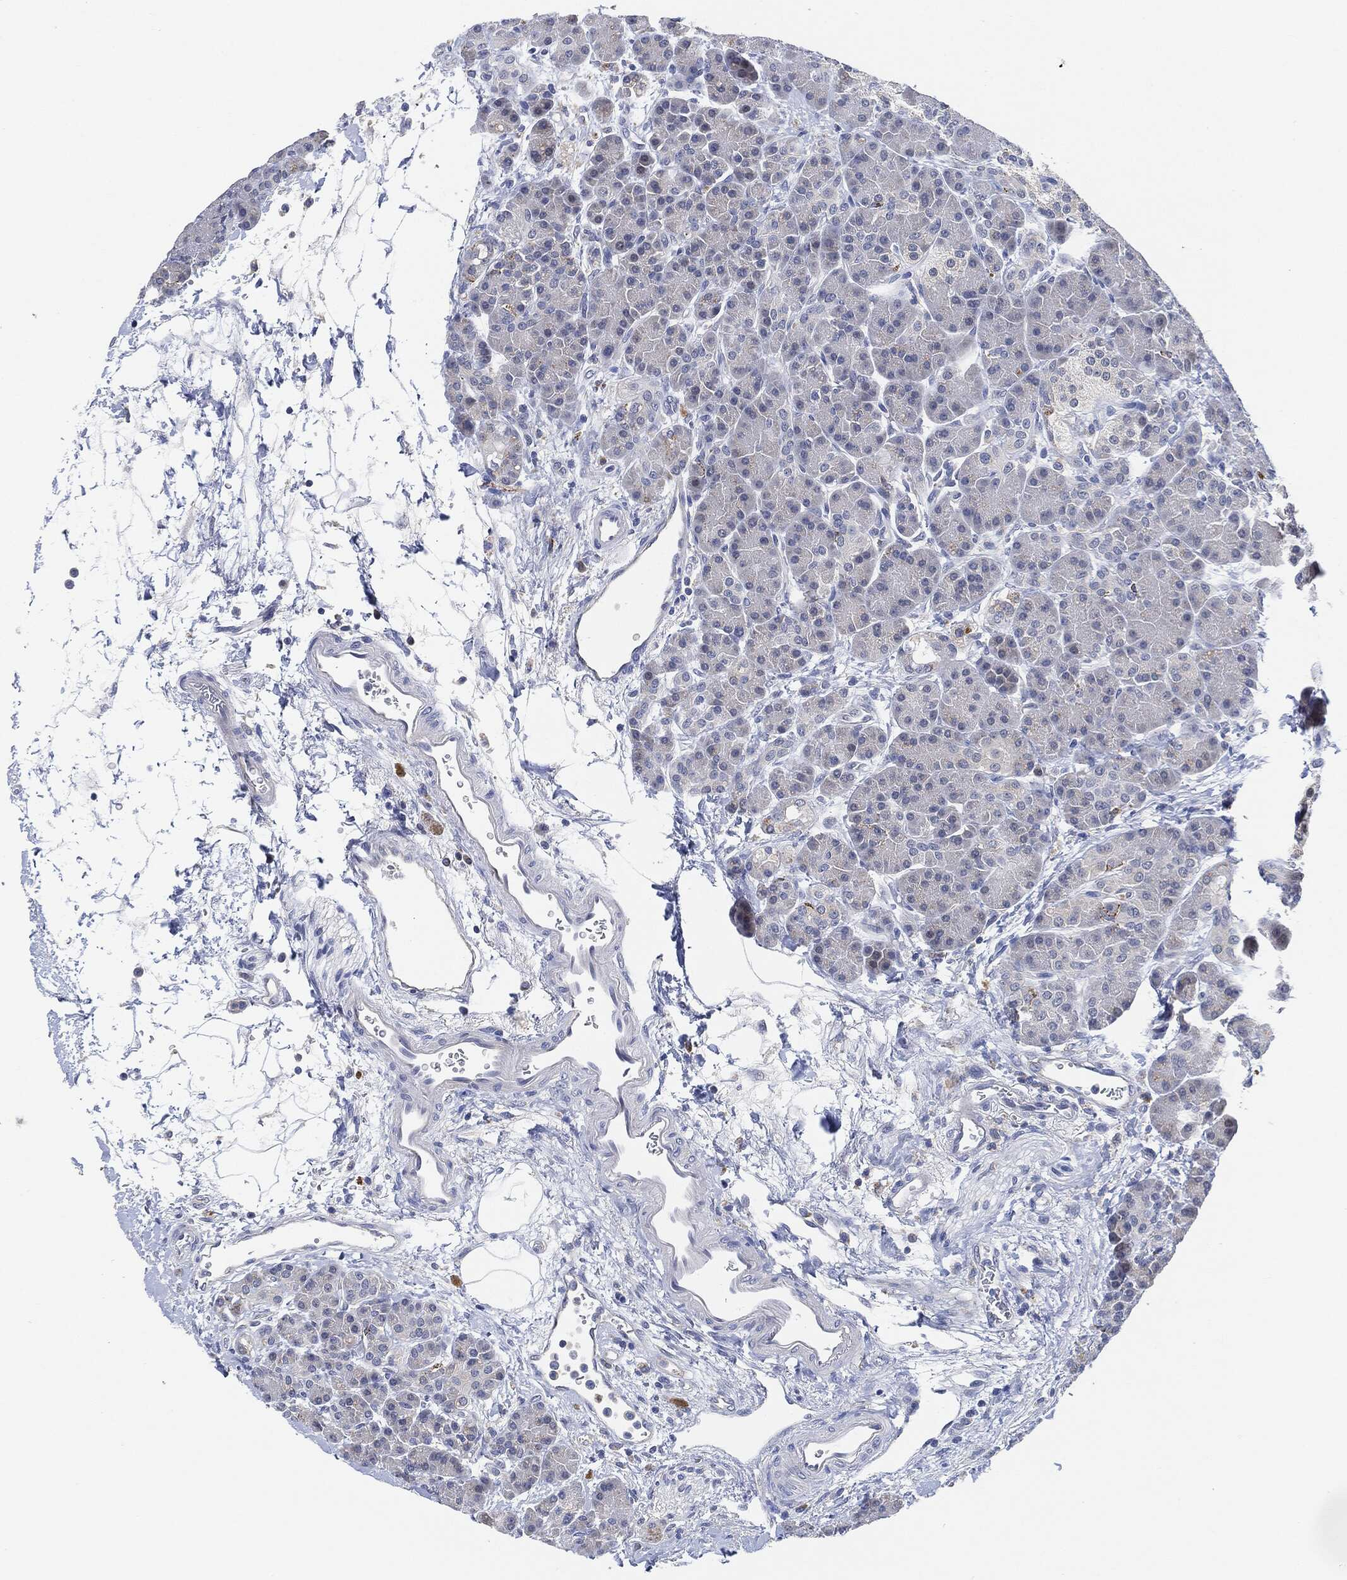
{"staining": {"intensity": "negative", "quantity": "none", "location": "none"}, "tissue": "pancreas", "cell_type": "Exocrine glandular cells", "image_type": "normal", "snomed": [{"axis": "morphology", "description": "Normal tissue, NOS"}, {"axis": "topography", "description": "Pancreas"}], "caption": "Exocrine glandular cells show no significant expression in unremarkable pancreas. The staining was performed using DAB to visualize the protein expression in brown, while the nuclei were stained in blue with hematoxylin (Magnification: 20x).", "gene": "VSIG4", "patient": {"sex": "female", "age": 63}}